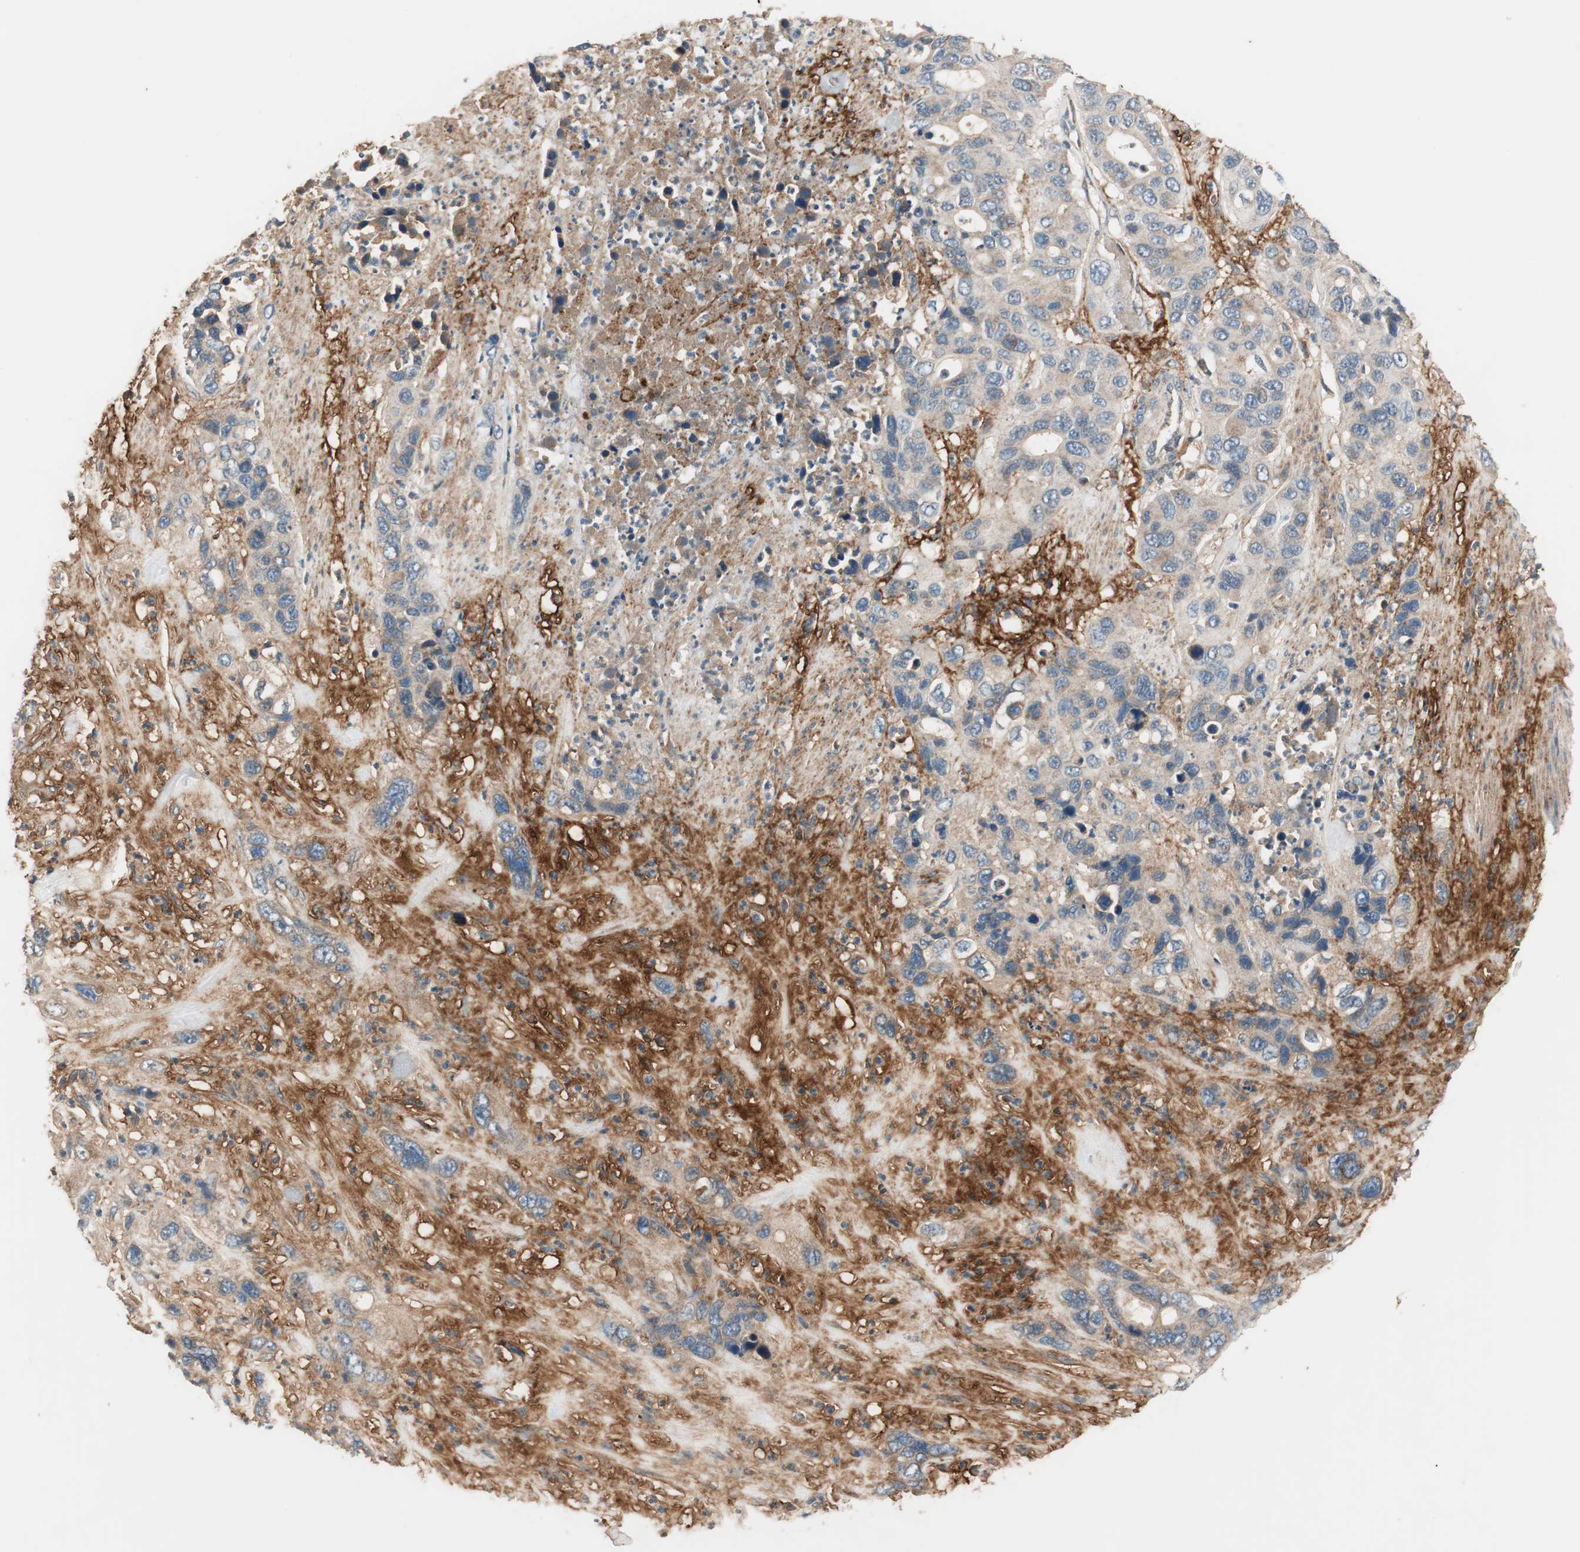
{"staining": {"intensity": "weak", "quantity": "25%-75%", "location": "cytoplasmic/membranous"}, "tissue": "pancreatic cancer", "cell_type": "Tumor cells", "image_type": "cancer", "snomed": [{"axis": "morphology", "description": "Adenocarcinoma, NOS"}, {"axis": "topography", "description": "Pancreas"}], "caption": "Protein expression by immunohistochemistry (IHC) demonstrates weak cytoplasmic/membranous staining in about 25%-75% of tumor cells in pancreatic adenocarcinoma.", "gene": "HPN", "patient": {"sex": "female", "age": 71}}